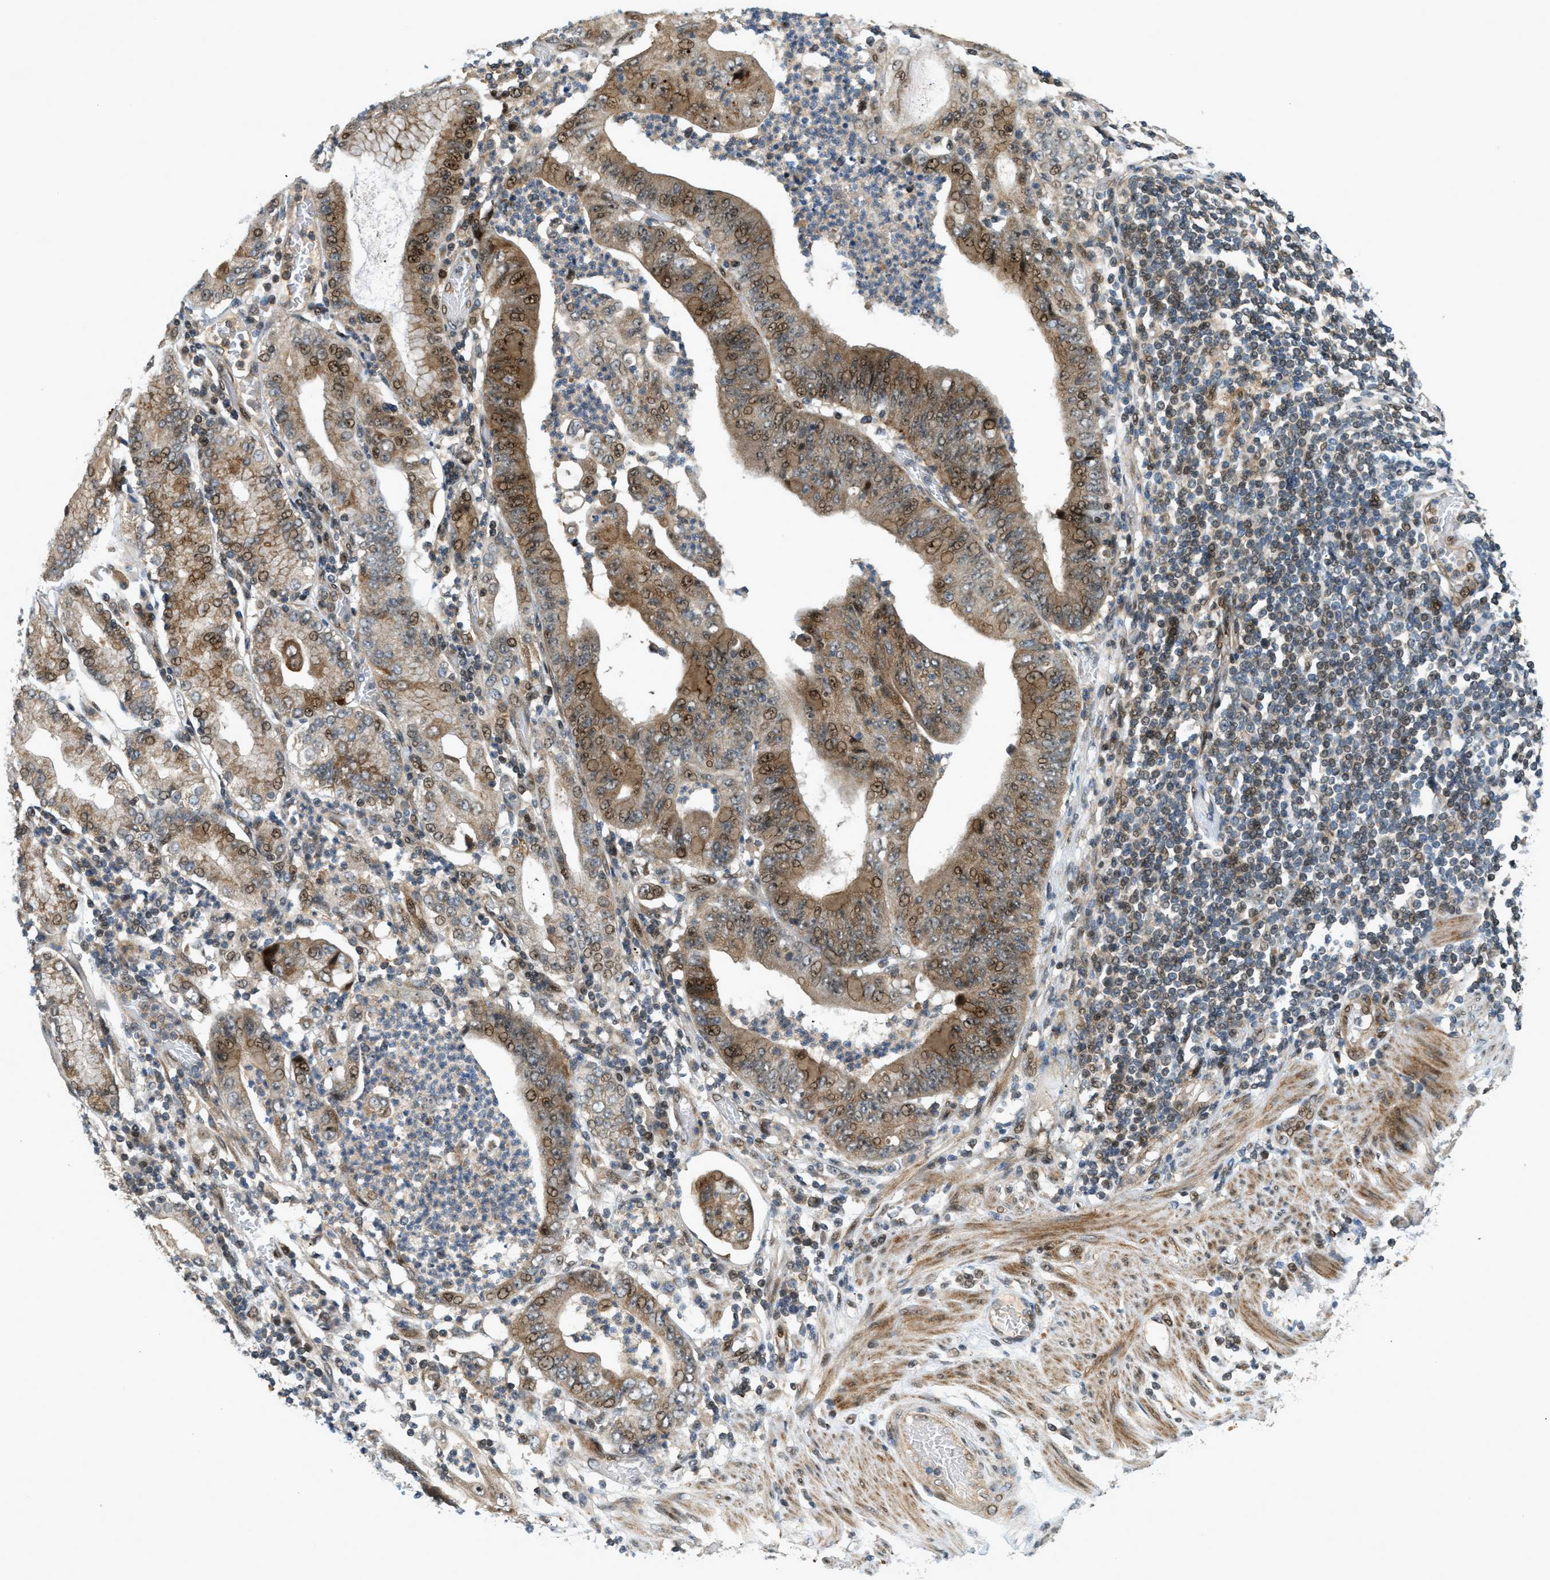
{"staining": {"intensity": "moderate", "quantity": "25%-75%", "location": "cytoplasmic/membranous,nuclear"}, "tissue": "stomach cancer", "cell_type": "Tumor cells", "image_type": "cancer", "snomed": [{"axis": "morphology", "description": "Adenocarcinoma, NOS"}, {"axis": "topography", "description": "Stomach"}], "caption": "About 25%-75% of tumor cells in stomach adenocarcinoma exhibit moderate cytoplasmic/membranous and nuclear protein expression as visualized by brown immunohistochemical staining.", "gene": "TRAPPC14", "patient": {"sex": "female", "age": 73}}